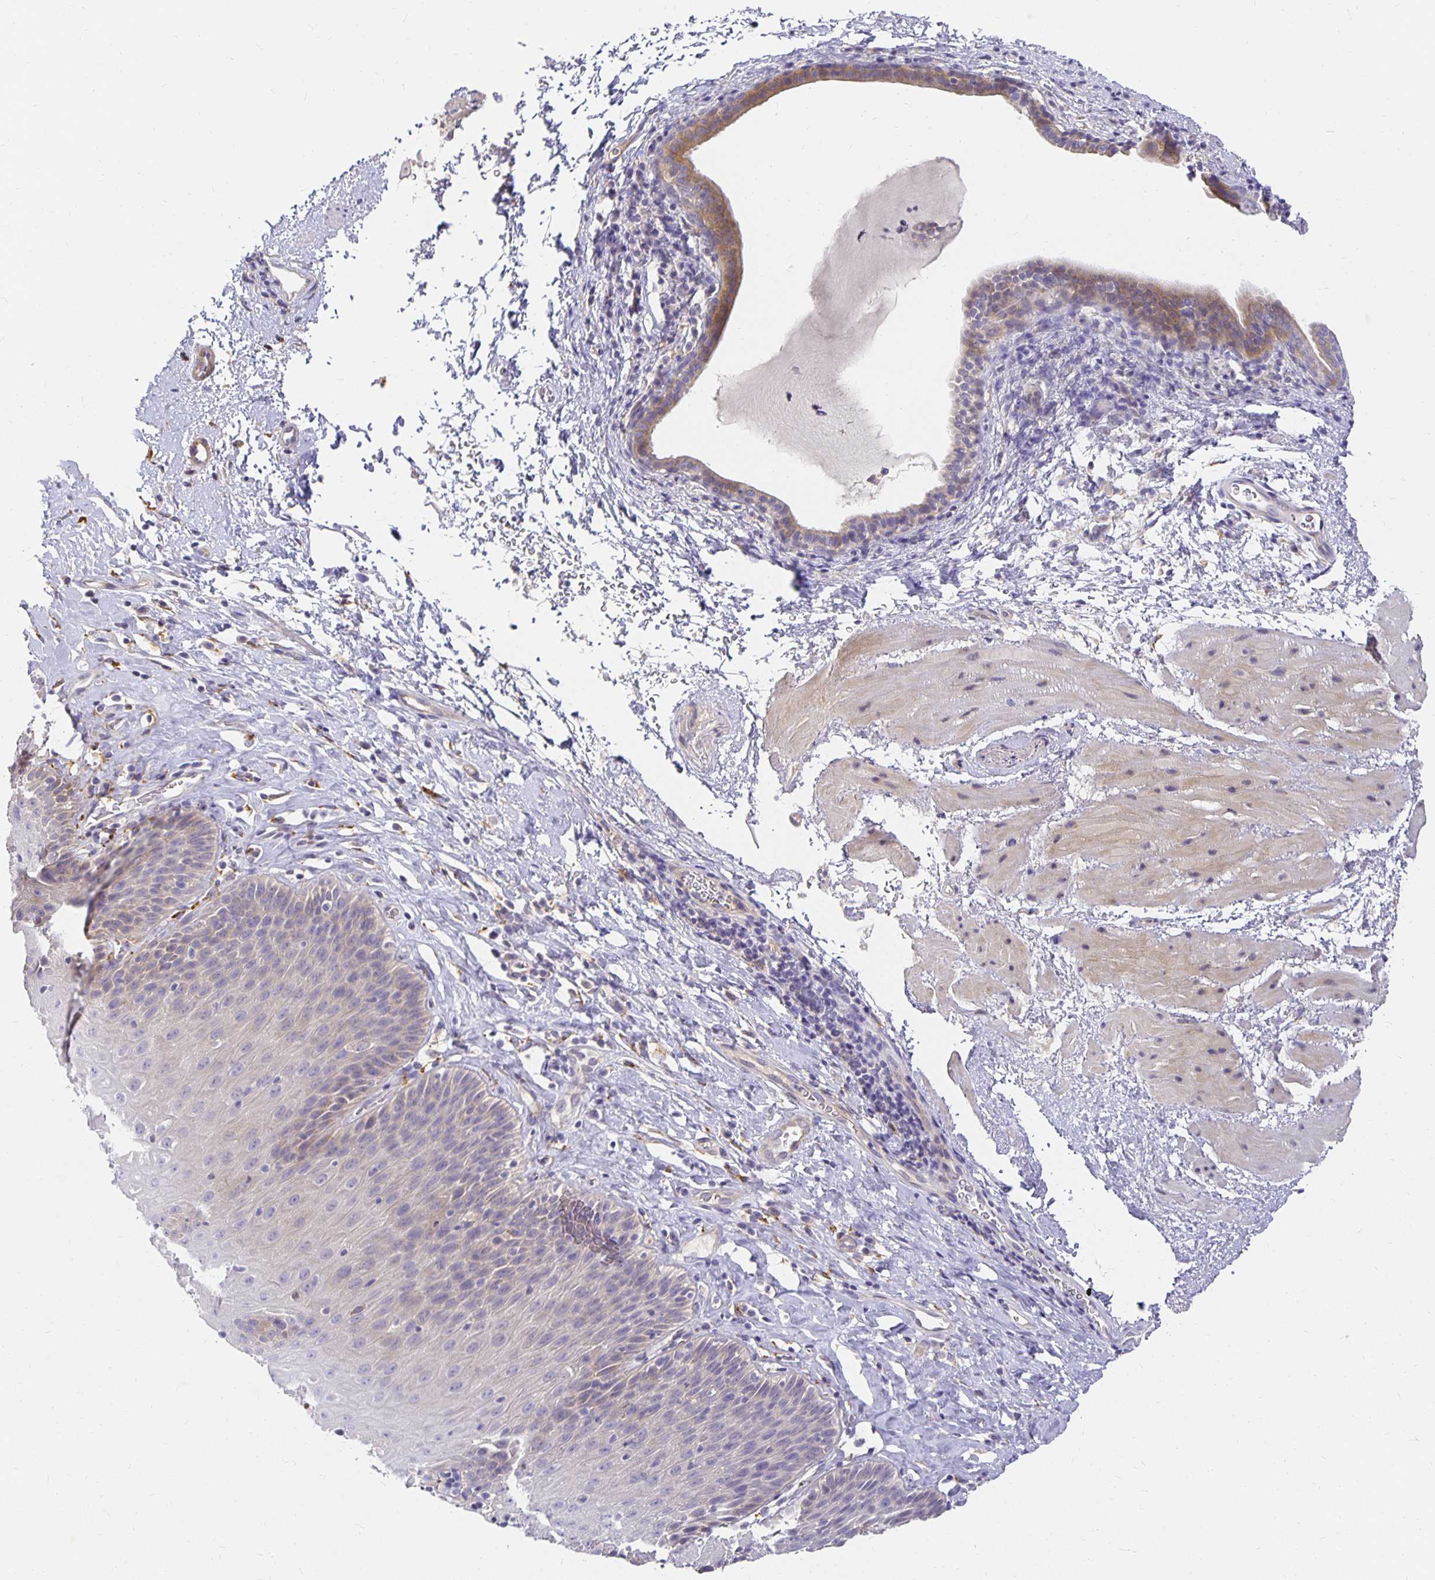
{"staining": {"intensity": "negative", "quantity": "none", "location": "none"}, "tissue": "esophagus", "cell_type": "Squamous epithelial cells", "image_type": "normal", "snomed": [{"axis": "morphology", "description": "Normal tissue, NOS"}, {"axis": "topography", "description": "Esophagus"}], "caption": "Immunohistochemistry (IHC) image of normal esophagus: human esophagus stained with DAB (3,3'-diaminobenzidine) displays no significant protein staining in squamous epithelial cells.", "gene": "PLOD1", "patient": {"sex": "female", "age": 61}}